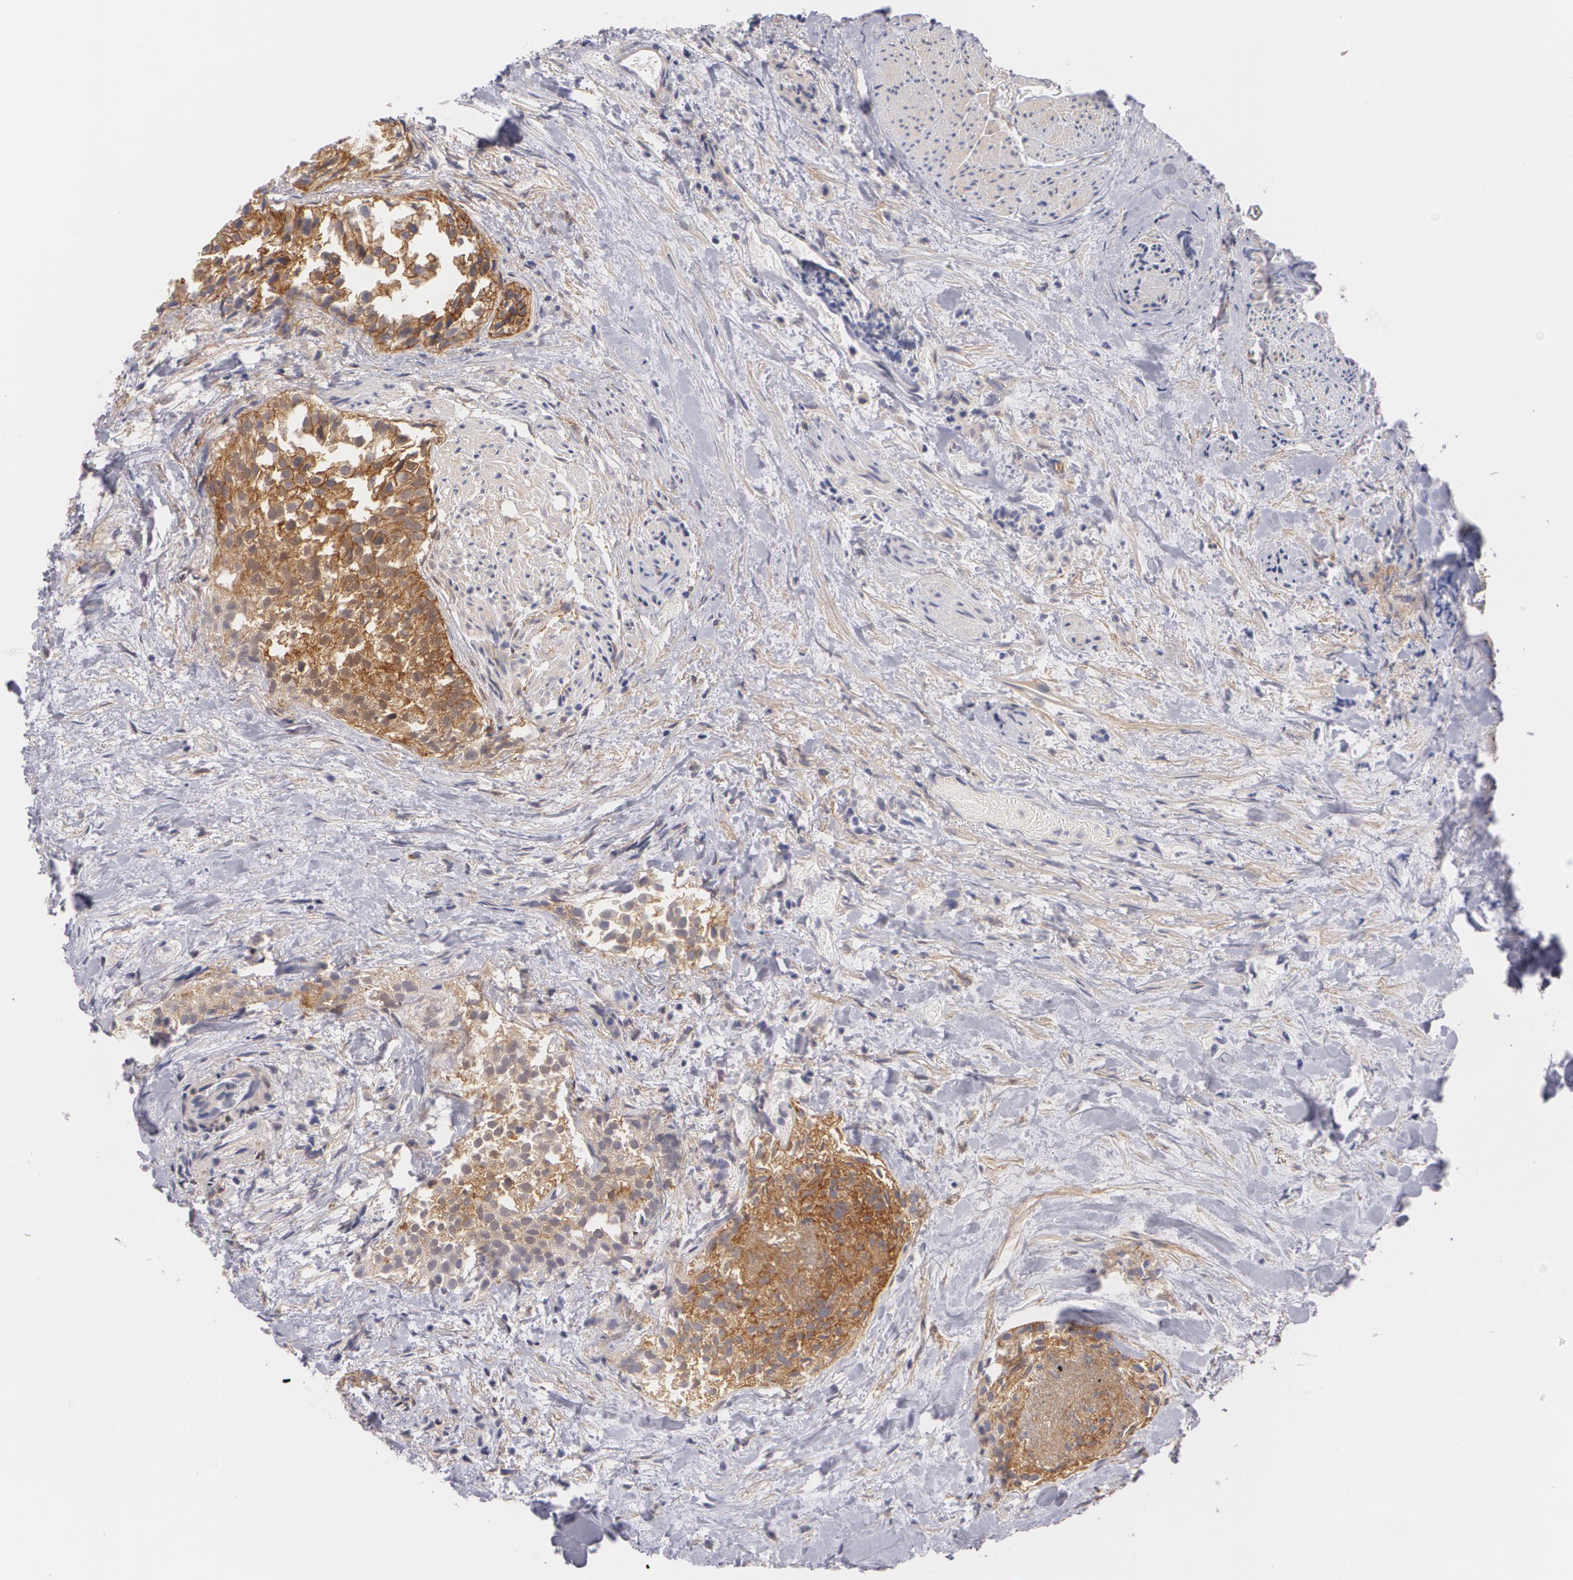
{"staining": {"intensity": "strong", "quantity": ">75%", "location": "cytoplasmic/membranous"}, "tissue": "urothelial cancer", "cell_type": "Tumor cells", "image_type": "cancer", "snomed": [{"axis": "morphology", "description": "Urothelial carcinoma, High grade"}, {"axis": "topography", "description": "Urinary bladder"}], "caption": "Human high-grade urothelial carcinoma stained with a brown dye demonstrates strong cytoplasmic/membranous positive positivity in about >75% of tumor cells.", "gene": "CASK", "patient": {"sex": "female", "age": 78}}